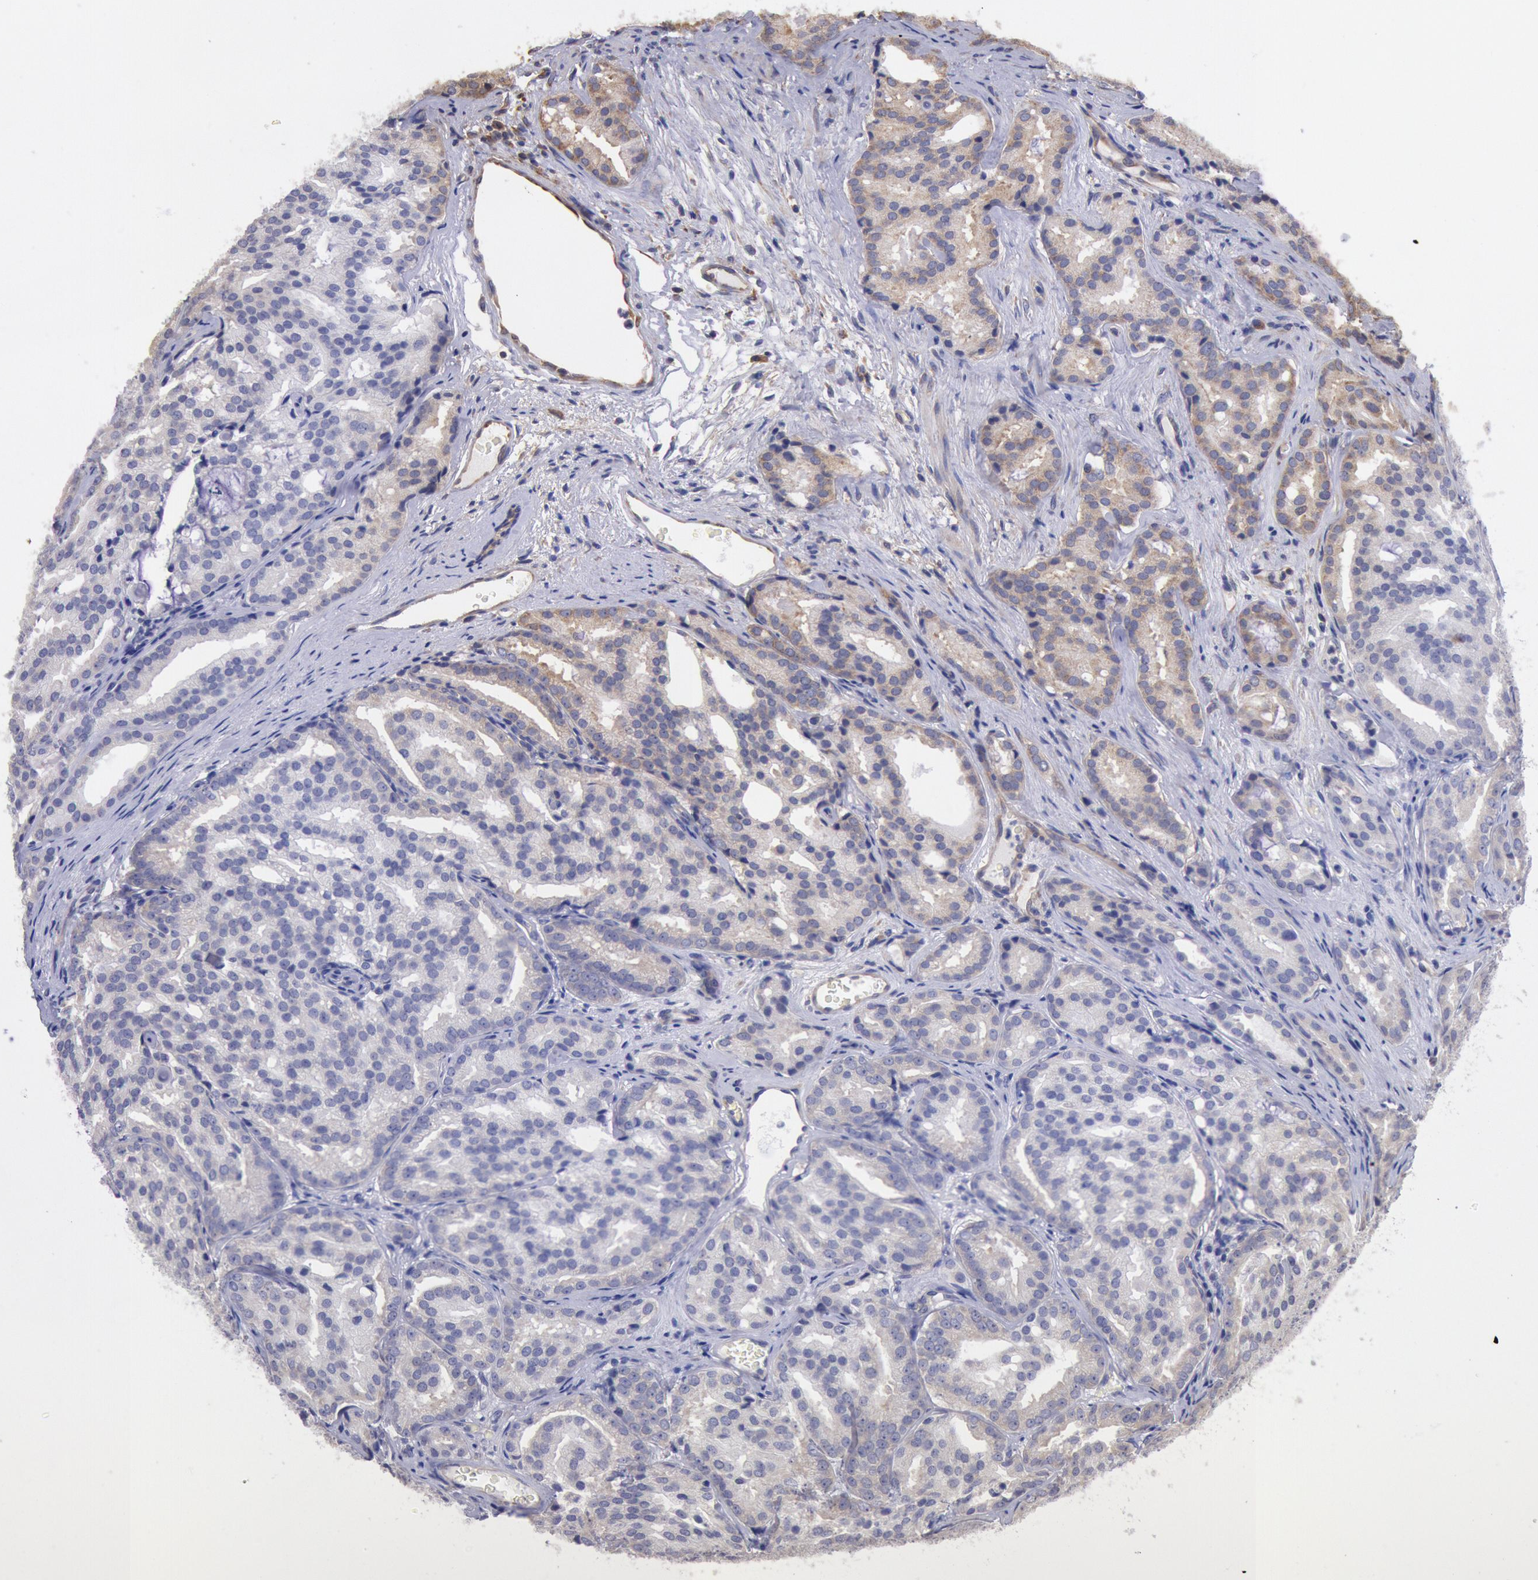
{"staining": {"intensity": "weak", "quantity": ">75%", "location": "cytoplasmic/membranous"}, "tissue": "prostate cancer", "cell_type": "Tumor cells", "image_type": "cancer", "snomed": [{"axis": "morphology", "description": "Adenocarcinoma, High grade"}, {"axis": "topography", "description": "Prostate"}], "caption": "Protein staining of adenocarcinoma (high-grade) (prostate) tissue reveals weak cytoplasmic/membranous staining in approximately >75% of tumor cells. The staining is performed using DAB (3,3'-diaminobenzidine) brown chromogen to label protein expression. The nuclei are counter-stained blue using hematoxylin.", "gene": "DRG1", "patient": {"sex": "male", "age": 64}}